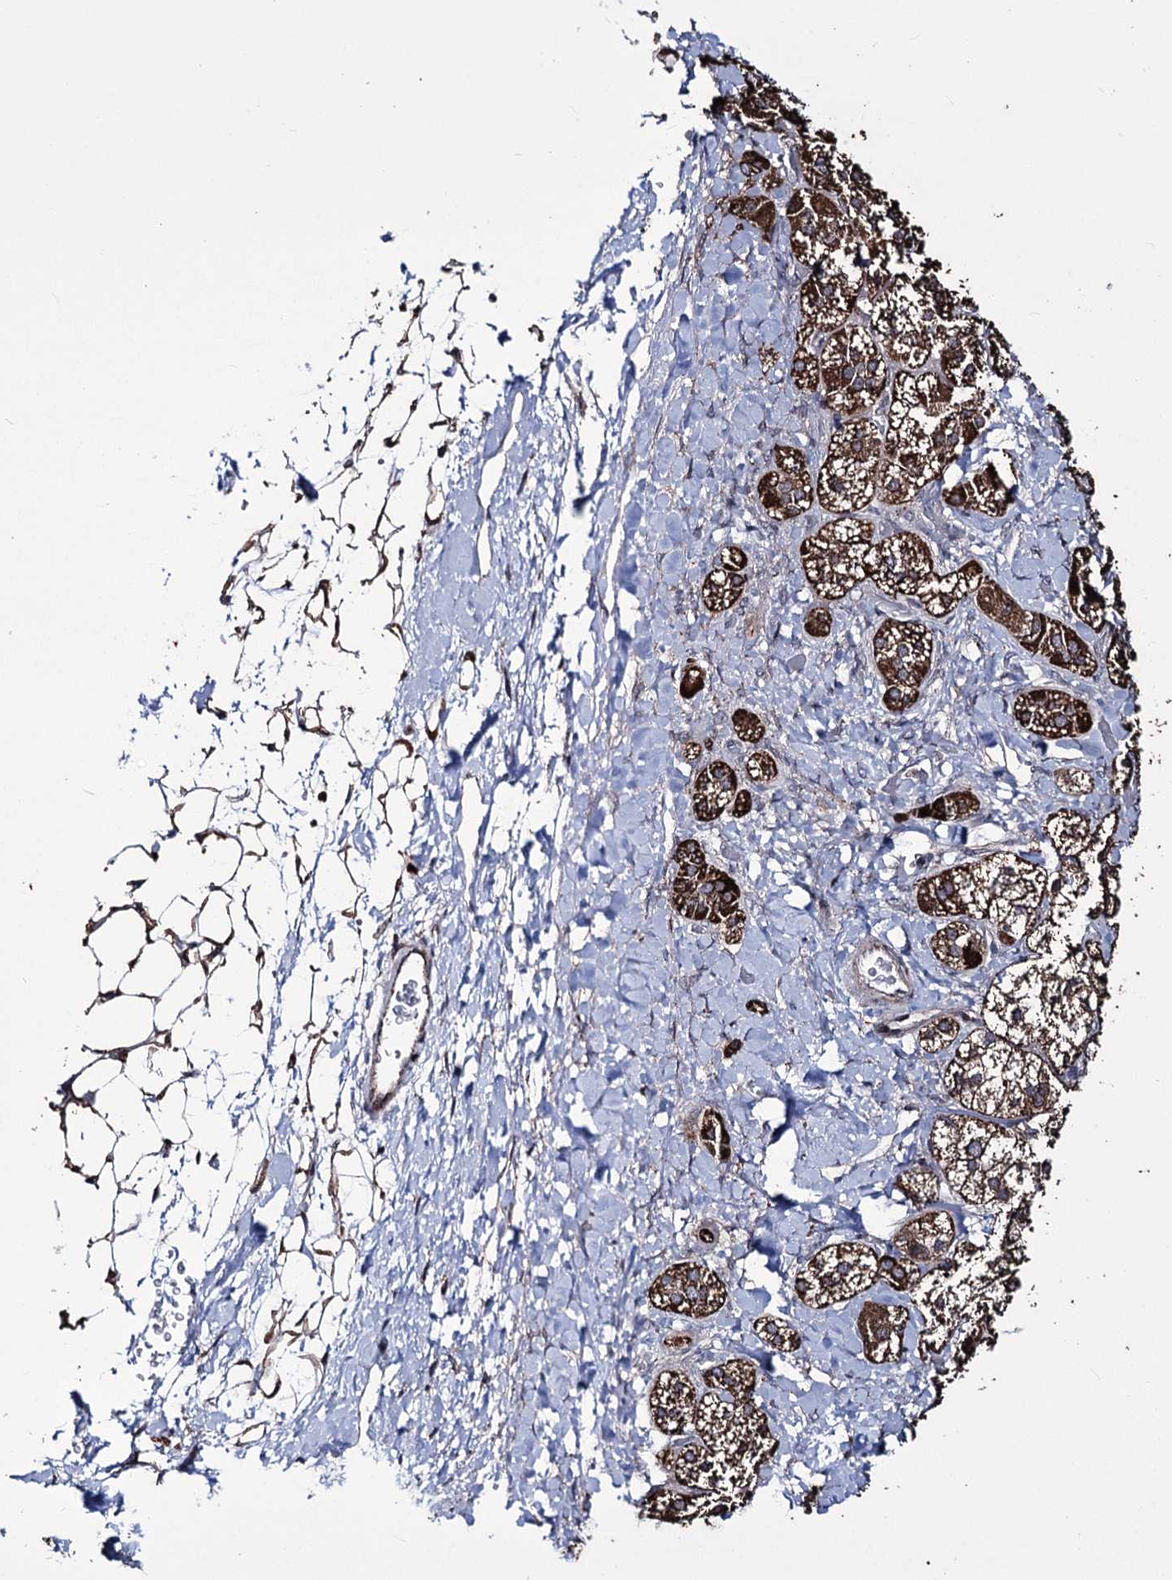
{"staining": {"intensity": "strong", "quantity": "25%-75%", "location": "cytoplasmic/membranous"}, "tissue": "adrenal gland", "cell_type": "Glandular cells", "image_type": "normal", "snomed": [{"axis": "morphology", "description": "Normal tissue, NOS"}, {"axis": "topography", "description": "Adrenal gland"}], "caption": "Adrenal gland stained with a brown dye shows strong cytoplasmic/membranous positive staining in approximately 25%-75% of glandular cells.", "gene": "CREB3L4", "patient": {"sex": "male", "age": 61}}